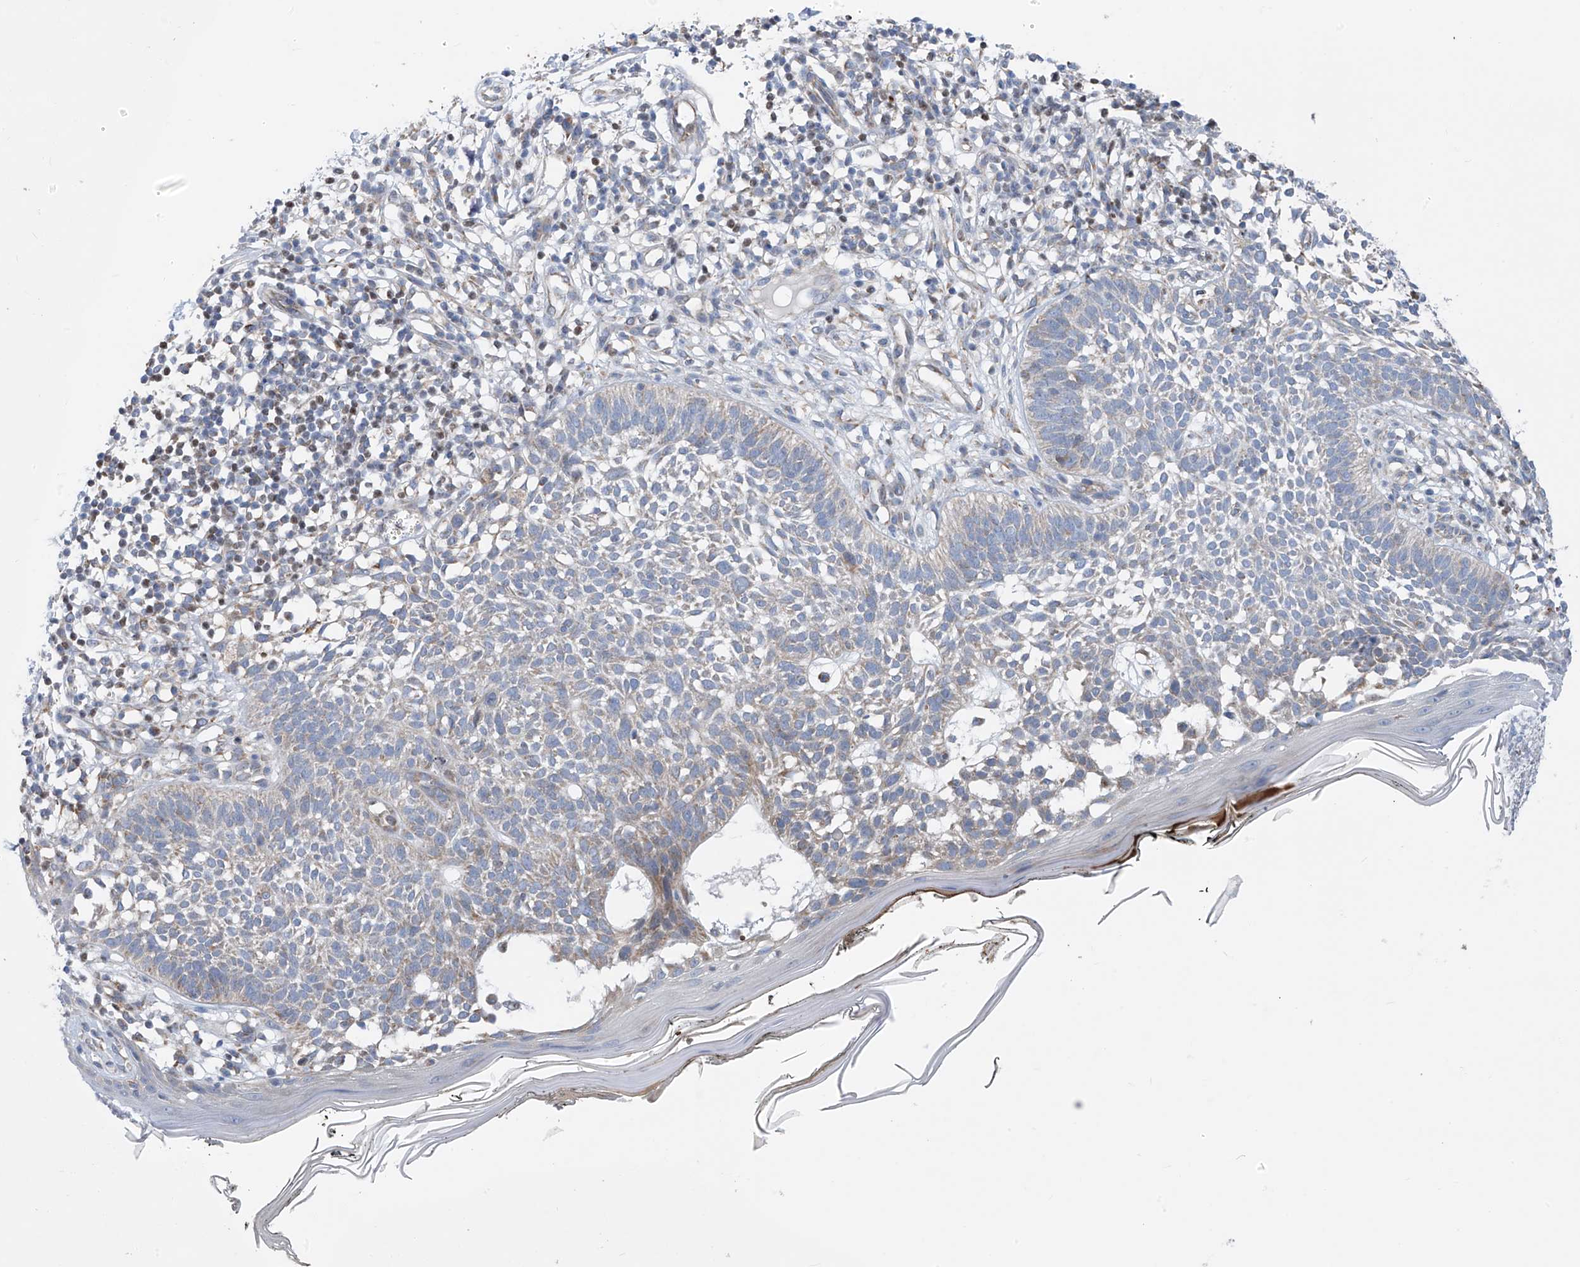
{"staining": {"intensity": "weak", "quantity": "<25%", "location": "cytoplasmic/membranous"}, "tissue": "skin cancer", "cell_type": "Tumor cells", "image_type": "cancer", "snomed": [{"axis": "morphology", "description": "Basal cell carcinoma"}, {"axis": "topography", "description": "Skin"}], "caption": "The image reveals no staining of tumor cells in basal cell carcinoma (skin).", "gene": "EOMES", "patient": {"sex": "female", "age": 64}}